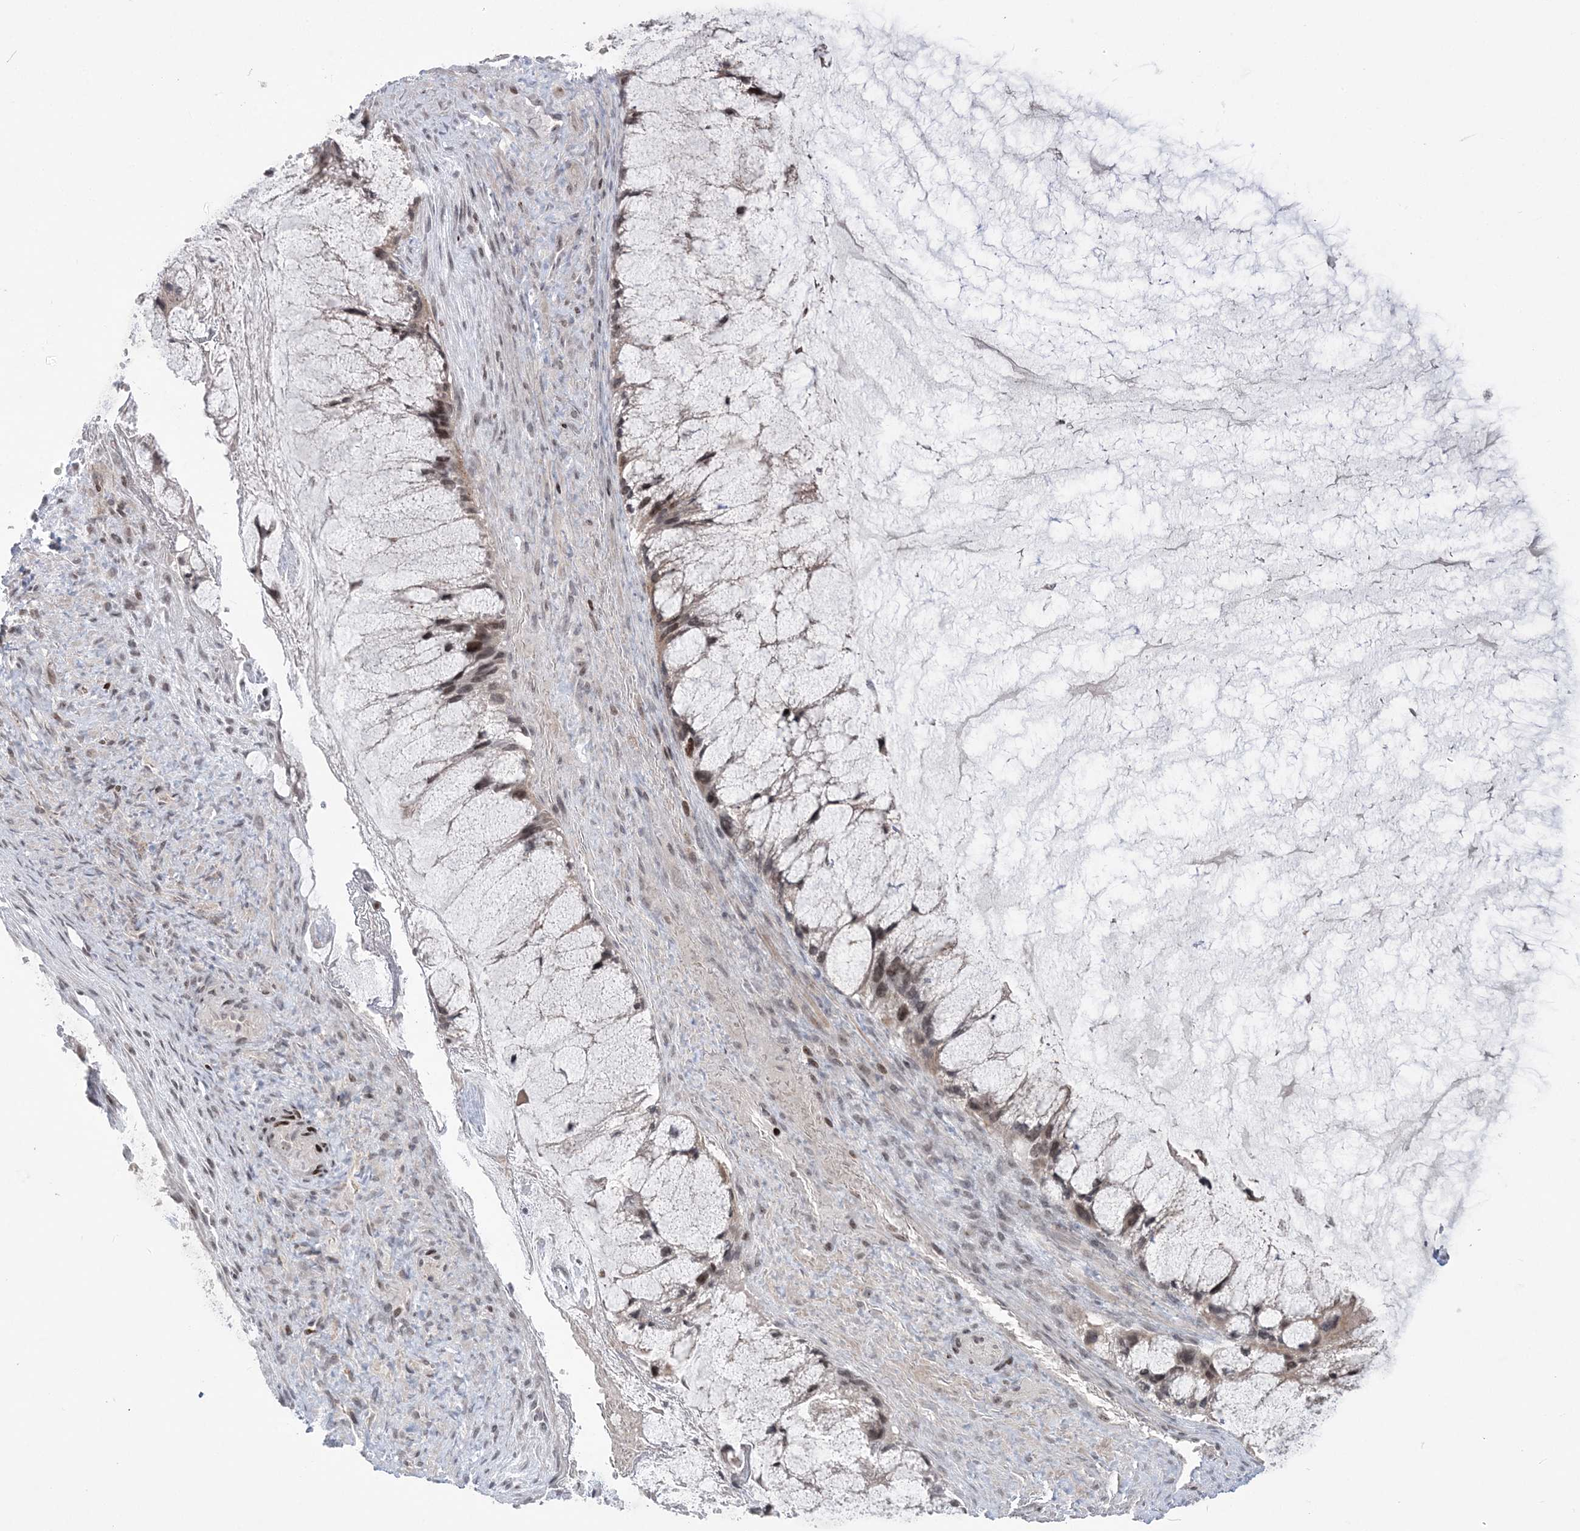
{"staining": {"intensity": "weak", "quantity": ">75%", "location": "cytoplasmic/membranous,nuclear"}, "tissue": "ovarian cancer", "cell_type": "Tumor cells", "image_type": "cancer", "snomed": [{"axis": "morphology", "description": "Cystadenocarcinoma, mucinous, NOS"}, {"axis": "topography", "description": "Ovary"}], "caption": "The immunohistochemical stain highlights weak cytoplasmic/membranous and nuclear positivity in tumor cells of ovarian cancer tissue.", "gene": "SH3BP4", "patient": {"sex": "female", "age": 37}}